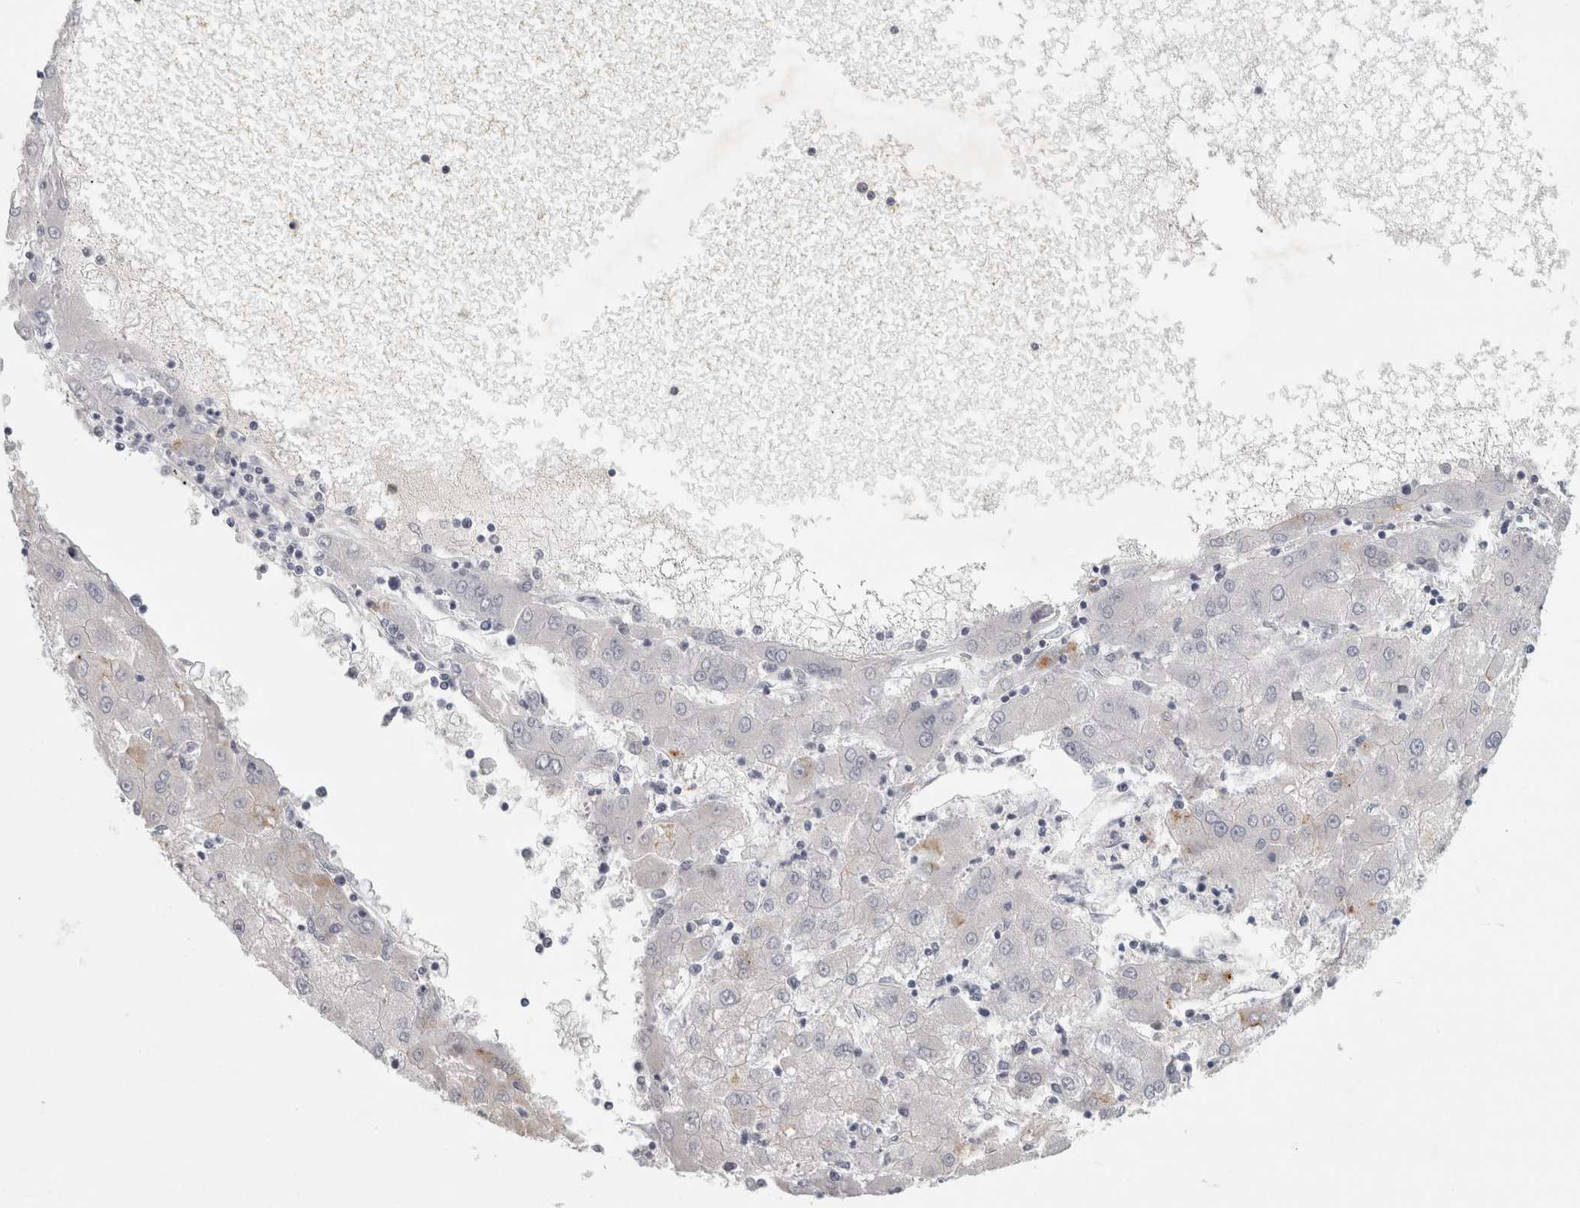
{"staining": {"intensity": "negative", "quantity": "none", "location": "none"}, "tissue": "liver cancer", "cell_type": "Tumor cells", "image_type": "cancer", "snomed": [{"axis": "morphology", "description": "Carcinoma, Hepatocellular, NOS"}, {"axis": "topography", "description": "Liver"}], "caption": "This is an immunohistochemistry photomicrograph of human liver cancer. There is no expression in tumor cells.", "gene": "PTPRN2", "patient": {"sex": "male", "age": 72}}